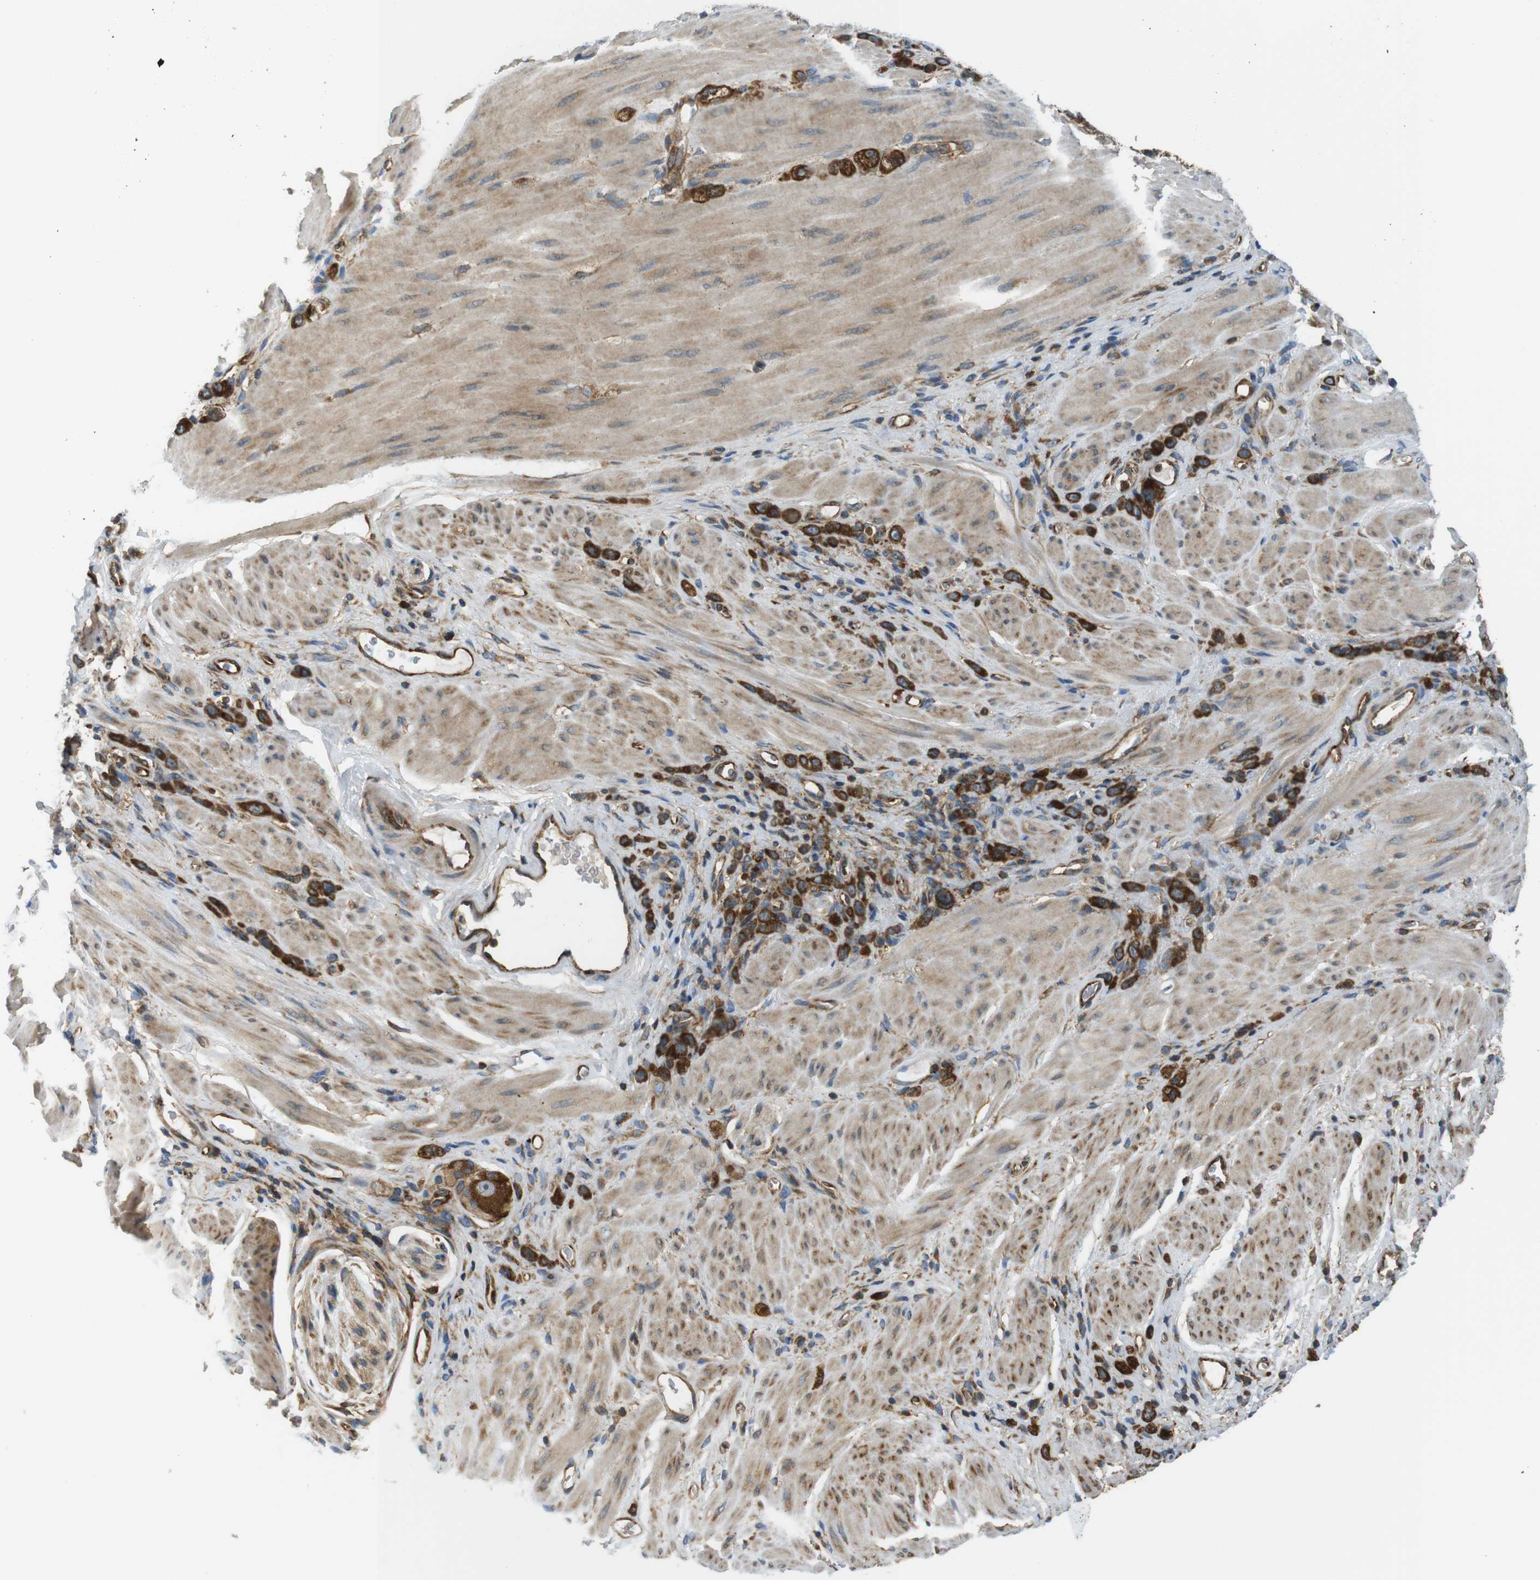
{"staining": {"intensity": "strong", "quantity": ">75%", "location": "cytoplasmic/membranous"}, "tissue": "stomach cancer", "cell_type": "Tumor cells", "image_type": "cancer", "snomed": [{"axis": "morphology", "description": "Normal tissue, NOS"}, {"axis": "morphology", "description": "Adenocarcinoma, NOS"}, {"axis": "topography", "description": "Stomach"}], "caption": "Immunohistochemical staining of stomach cancer (adenocarcinoma) displays high levels of strong cytoplasmic/membranous staining in about >75% of tumor cells.", "gene": "TSC1", "patient": {"sex": "male", "age": 82}}